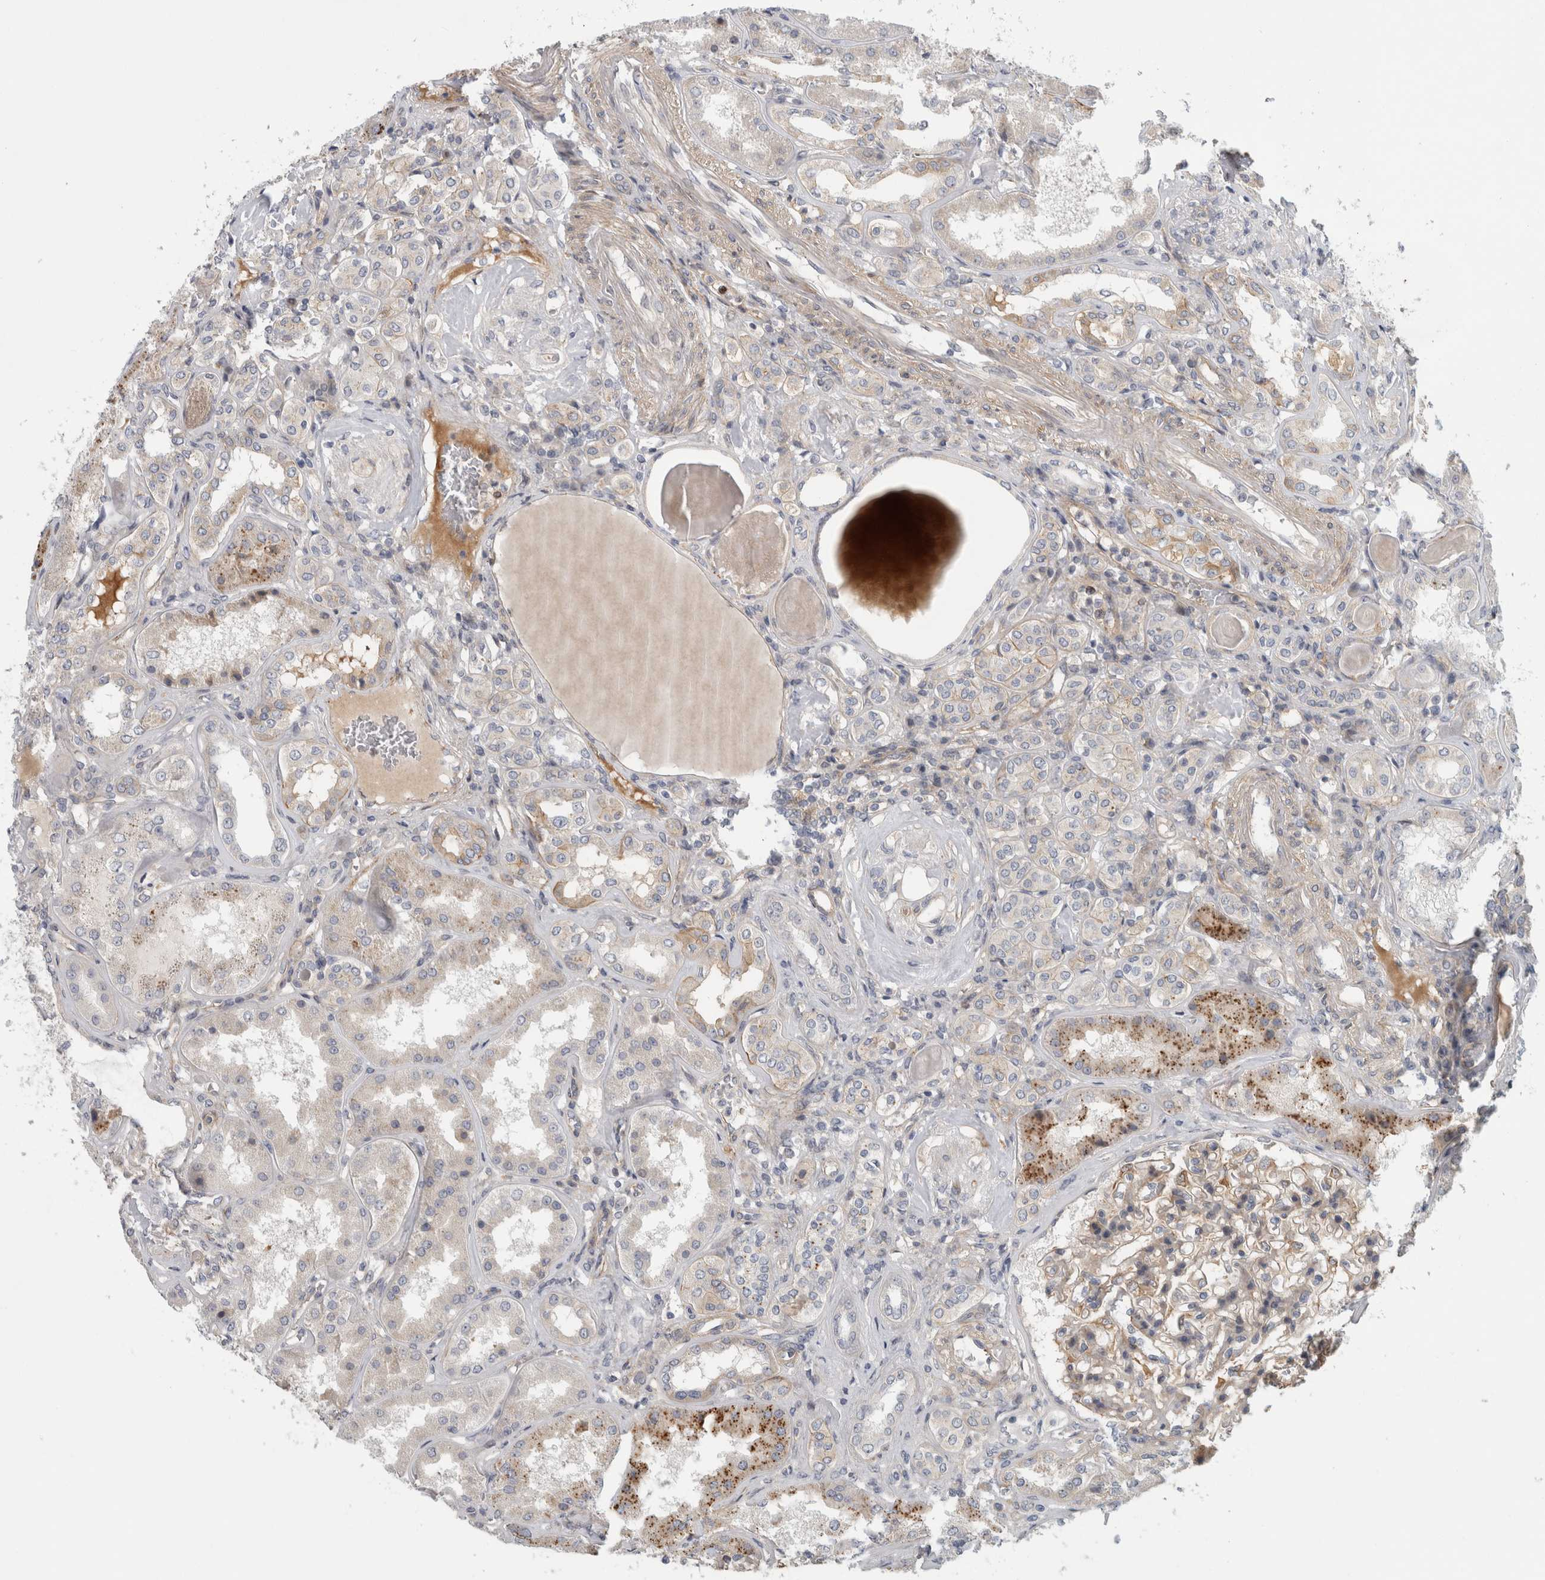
{"staining": {"intensity": "weak", "quantity": ">75%", "location": "cytoplasmic/membranous"}, "tissue": "kidney", "cell_type": "Cells in glomeruli", "image_type": "normal", "snomed": [{"axis": "morphology", "description": "Normal tissue, NOS"}, {"axis": "topography", "description": "Kidney"}], "caption": "Immunohistochemical staining of benign kidney shows low levels of weak cytoplasmic/membranous positivity in about >75% of cells in glomeruli.", "gene": "ZNF804B", "patient": {"sex": "female", "age": 56}}